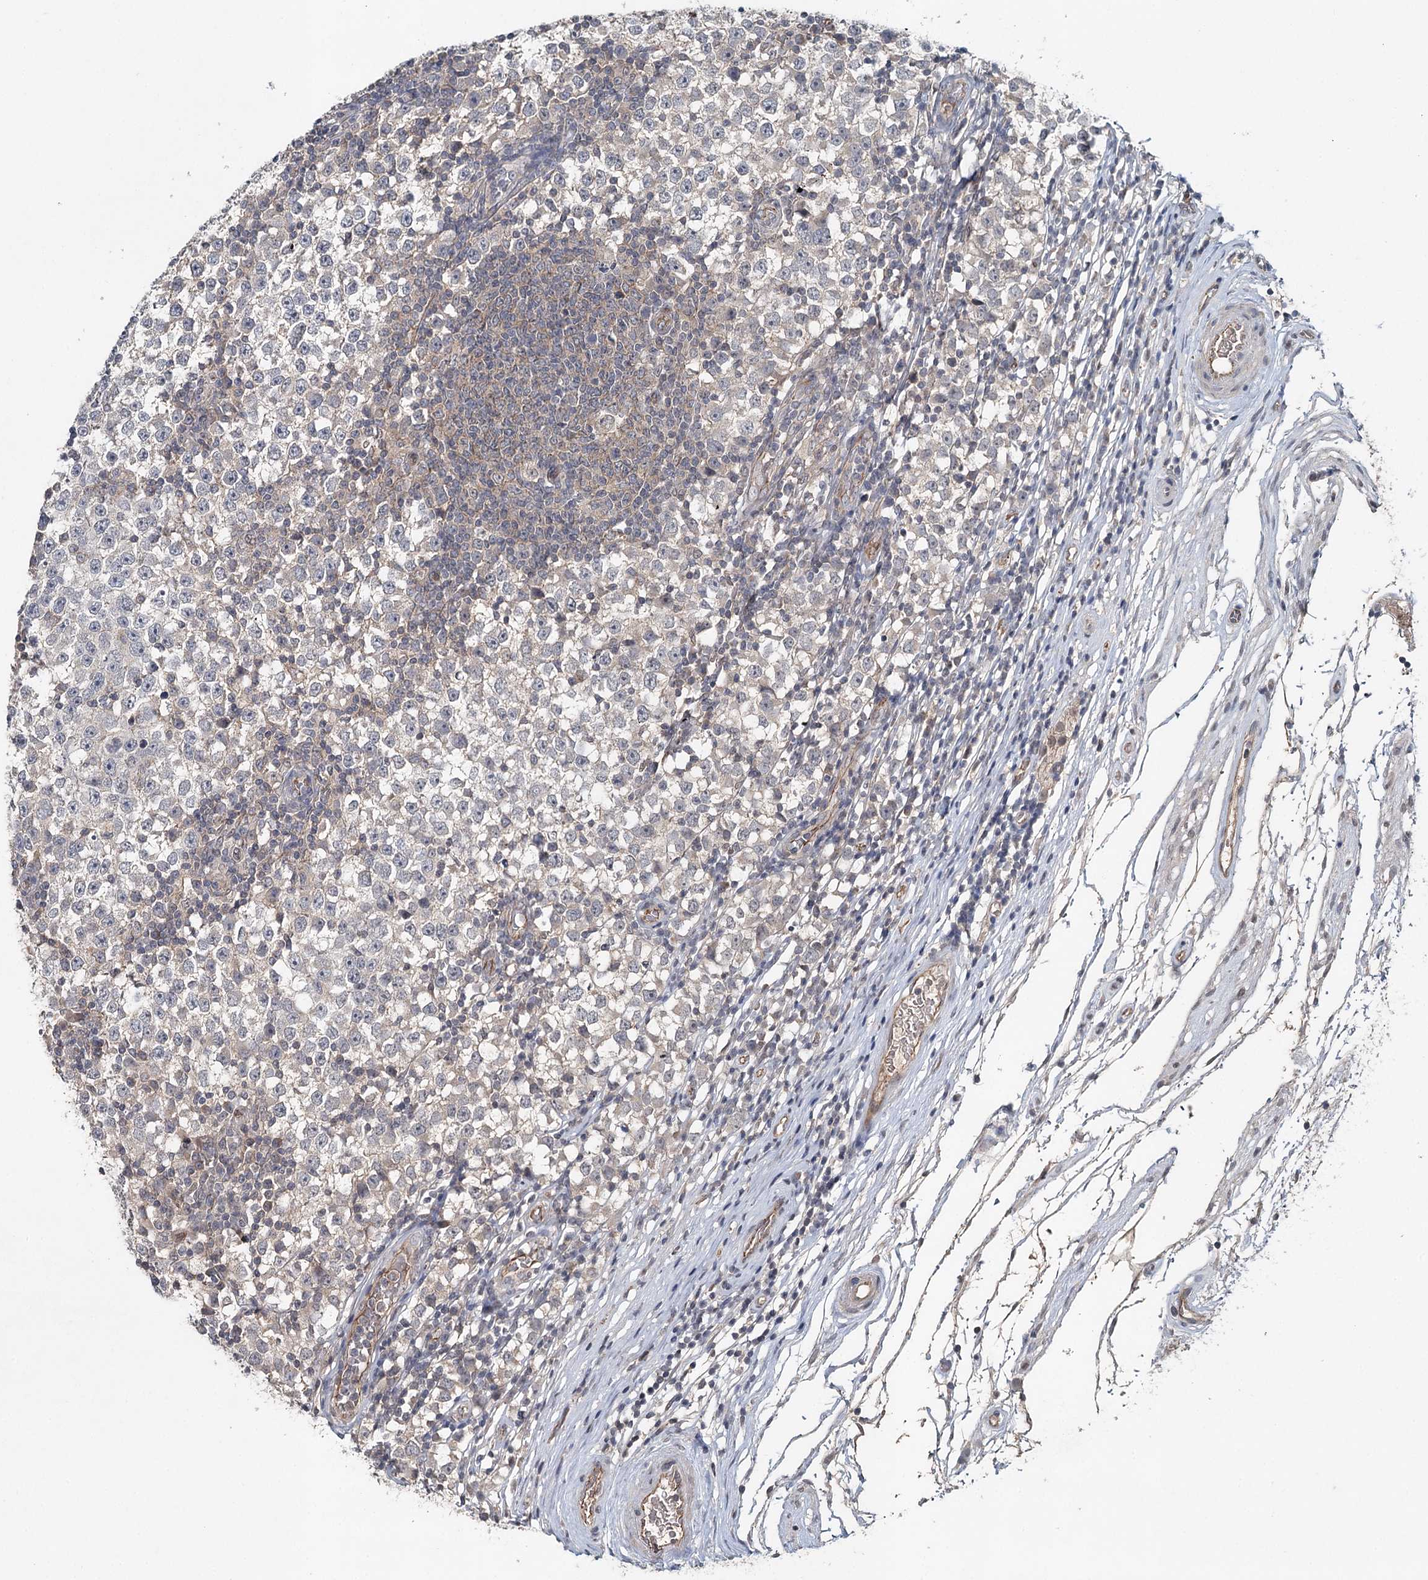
{"staining": {"intensity": "negative", "quantity": "none", "location": "none"}, "tissue": "testis cancer", "cell_type": "Tumor cells", "image_type": "cancer", "snomed": [{"axis": "morphology", "description": "Seminoma, NOS"}, {"axis": "topography", "description": "Testis"}], "caption": "Testis cancer (seminoma) stained for a protein using IHC displays no staining tumor cells.", "gene": "SYNPO", "patient": {"sex": "male", "age": 65}}